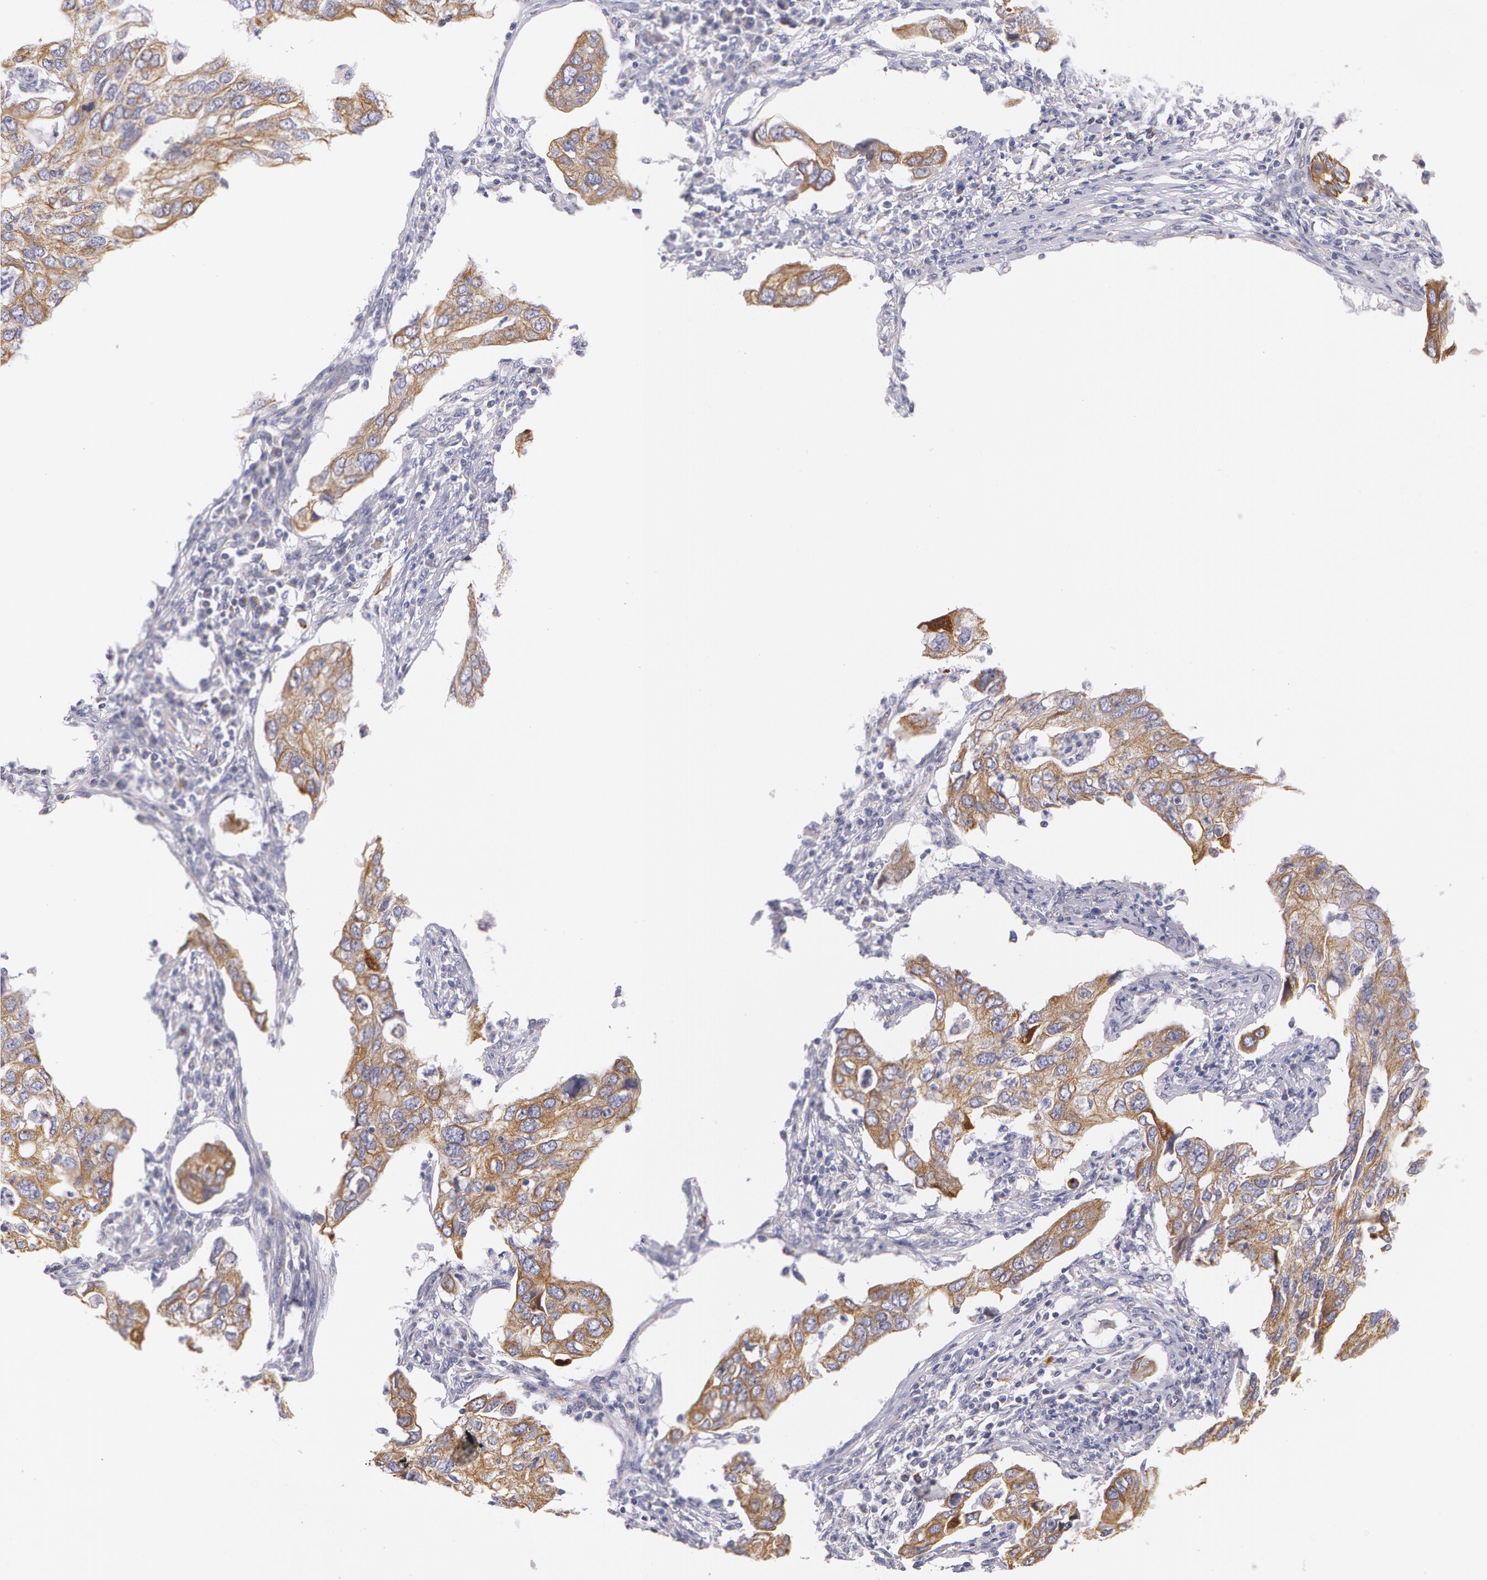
{"staining": {"intensity": "weak", "quantity": ">75%", "location": "cytoplasmic/membranous"}, "tissue": "lung cancer", "cell_type": "Tumor cells", "image_type": "cancer", "snomed": [{"axis": "morphology", "description": "Adenocarcinoma, NOS"}, {"axis": "topography", "description": "Lung"}], "caption": "Lung cancer stained for a protein (brown) reveals weak cytoplasmic/membranous positive staining in approximately >75% of tumor cells.", "gene": "KRT18", "patient": {"sex": "male", "age": 48}}